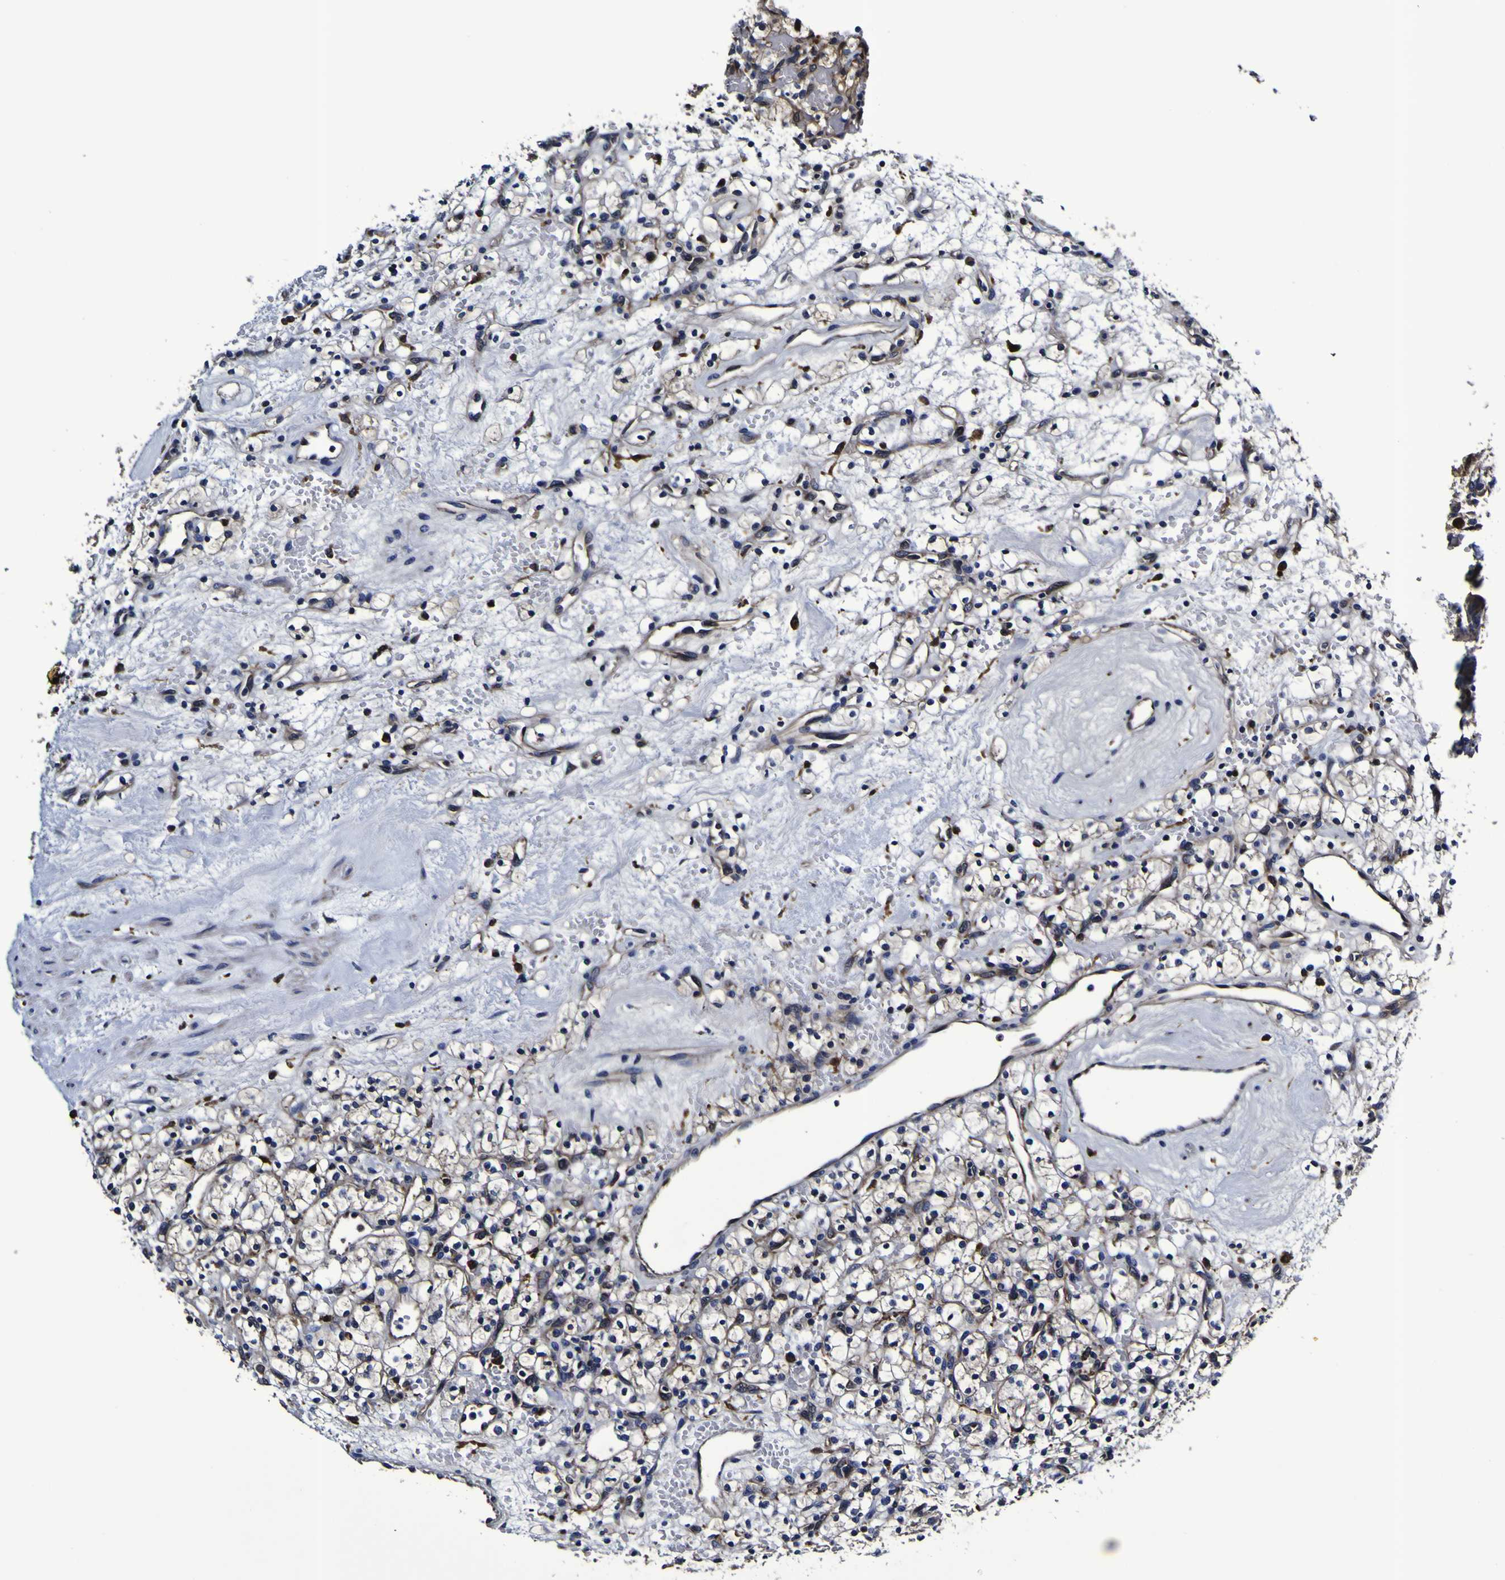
{"staining": {"intensity": "negative", "quantity": "none", "location": "none"}, "tissue": "renal cancer", "cell_type": "Tumor cells", "image_type": "cancer", "snomed": [{"axis": "morphology", "description": "Adenocarcinoma, NOS"}, {"axis": "topography", "description": "Kidney"}], "caption": "An immunohistochemistry (IHC) histopathology image of renal cancer is shown. There is no staining in tumor cells of renal cancer.", "gene": "GPX1", "patient": {"sex": "female", "age": 60}}